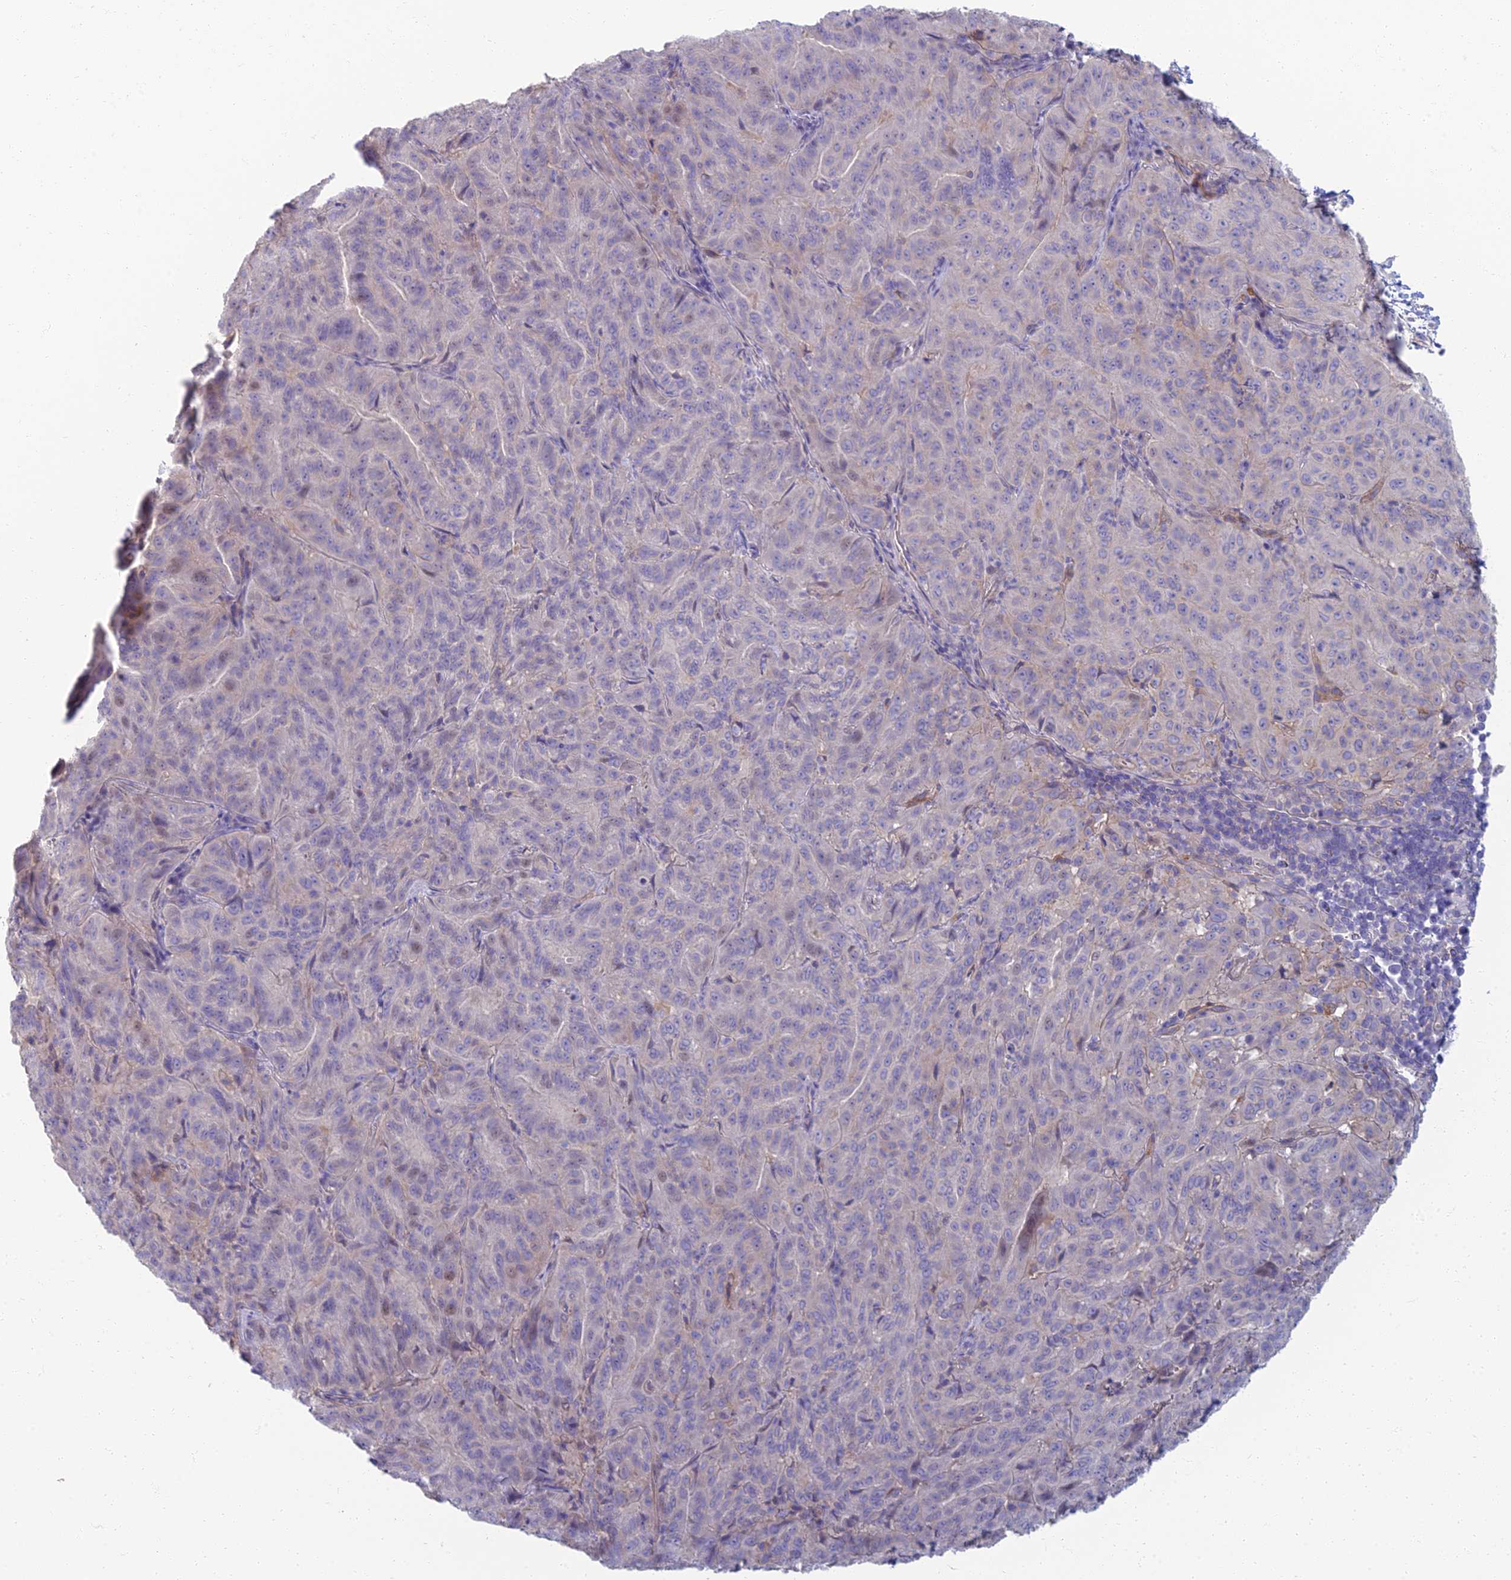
{"staining": {"intensity": "moderate", "quantity": "<25%", "location": "nuclear"}, "tissue": "pancreatic cancer", "cell_type": "Tumor cells", "image_type": "cancer", "snomed": [{"axis": "morphology", "description": "Adenocarcinoma, NOS"}, {"axis": "topography", "description": "Pancreas"}], "caption": "This micrograph shows immunohistochemistry staining of pancreatic cancer, with low moderate nuclear expression in about <25% of tumor cells.", "gene": "NEURL1", "patient": {"sex": "male", "age": 63}}